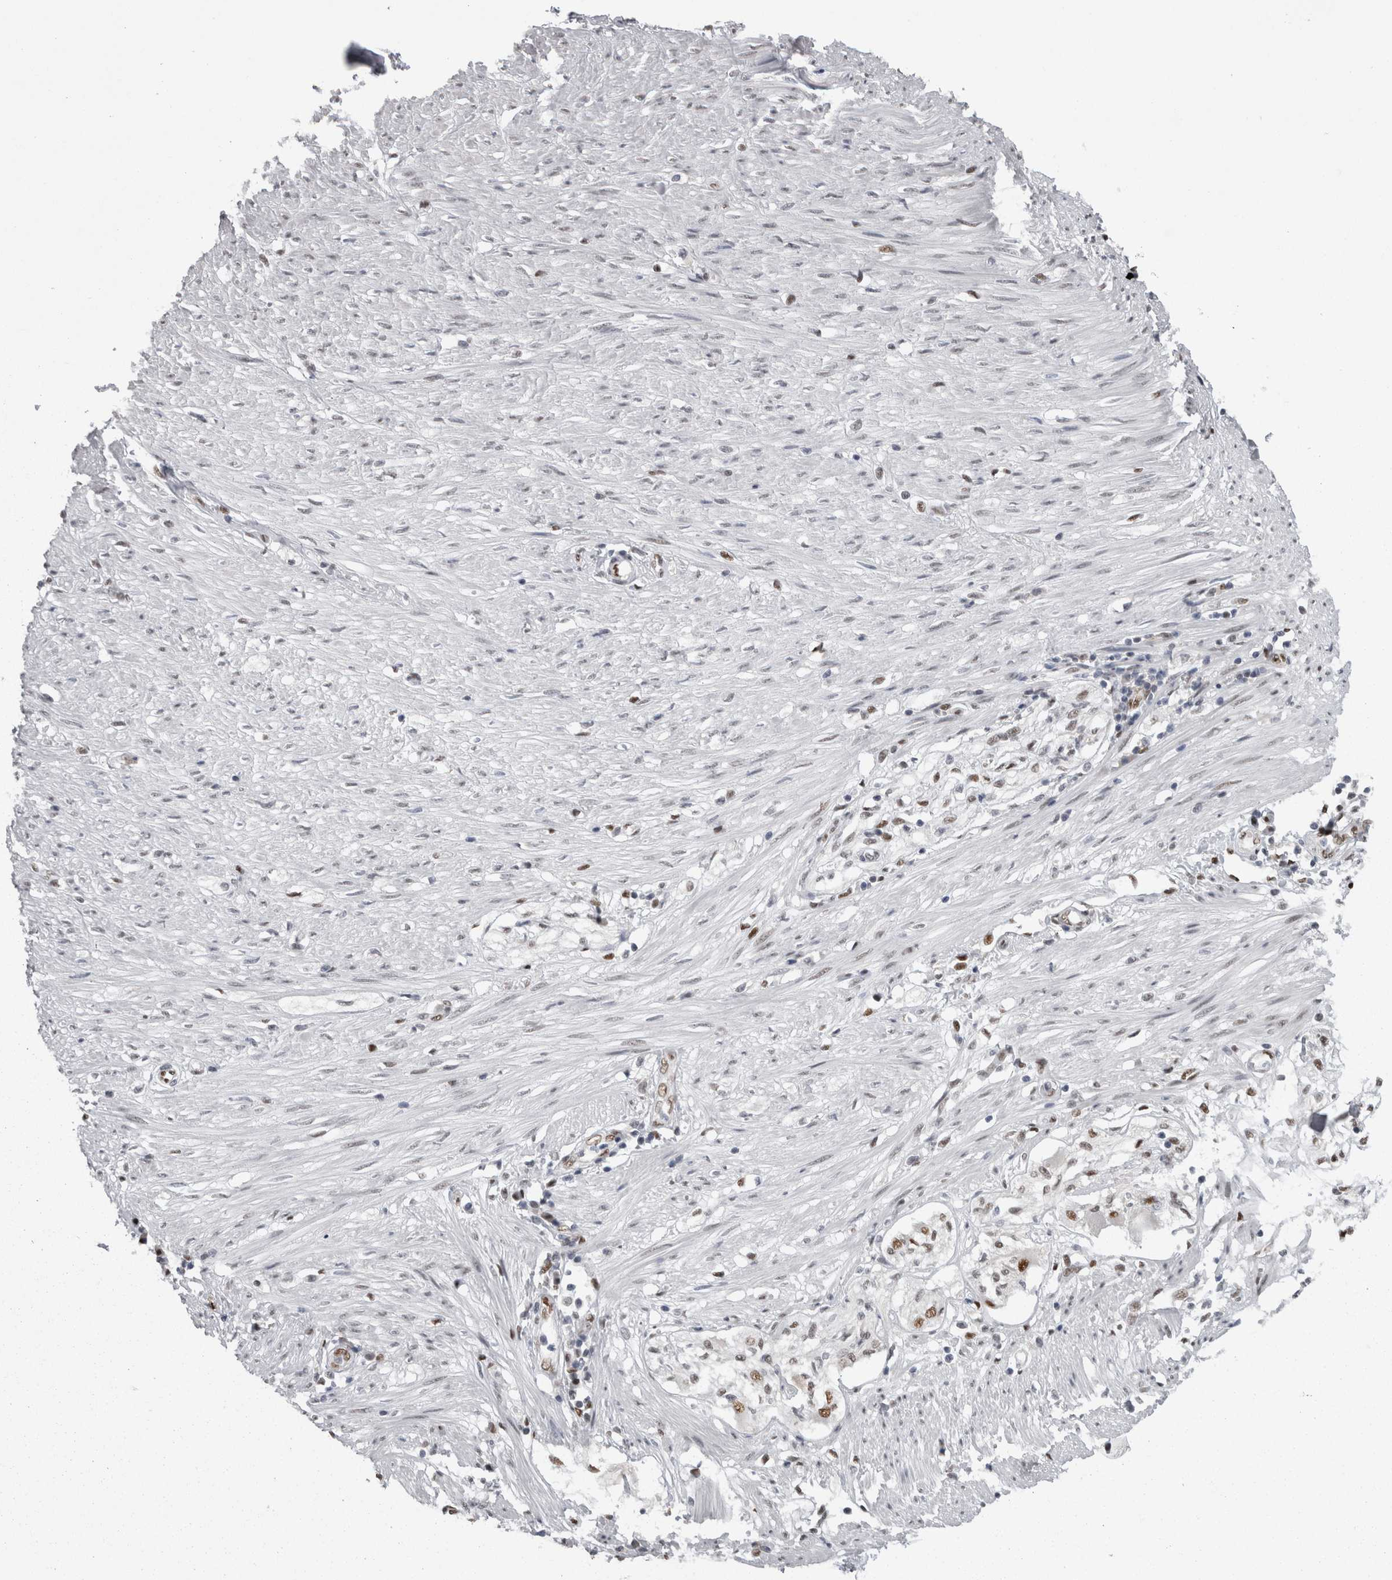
{"staining": {"intensity": "moderate", "quantity": ">75%", "location": "nuclear"}, "tissue": "adipose tissue", "cell_type": "Adipocytes", "image_type": "normal", "snomed": [{"axis": "morphology", "description": "Normal tissue, NOS"}, {"axis": "morphology", "description": "Adenocarcinoma, NOS"}, {"axis": "topography", "description": "Colon"}, {"axis": "topography", "description": "Peripheral nerve tissue"}], "caption": "Protein staining exhibits moderate nuclear staining in approximately >75% of adipocytes in normal adipose tissue.", "gene": "C1orf54", "patient": {"sex": "male", "age": 14}}